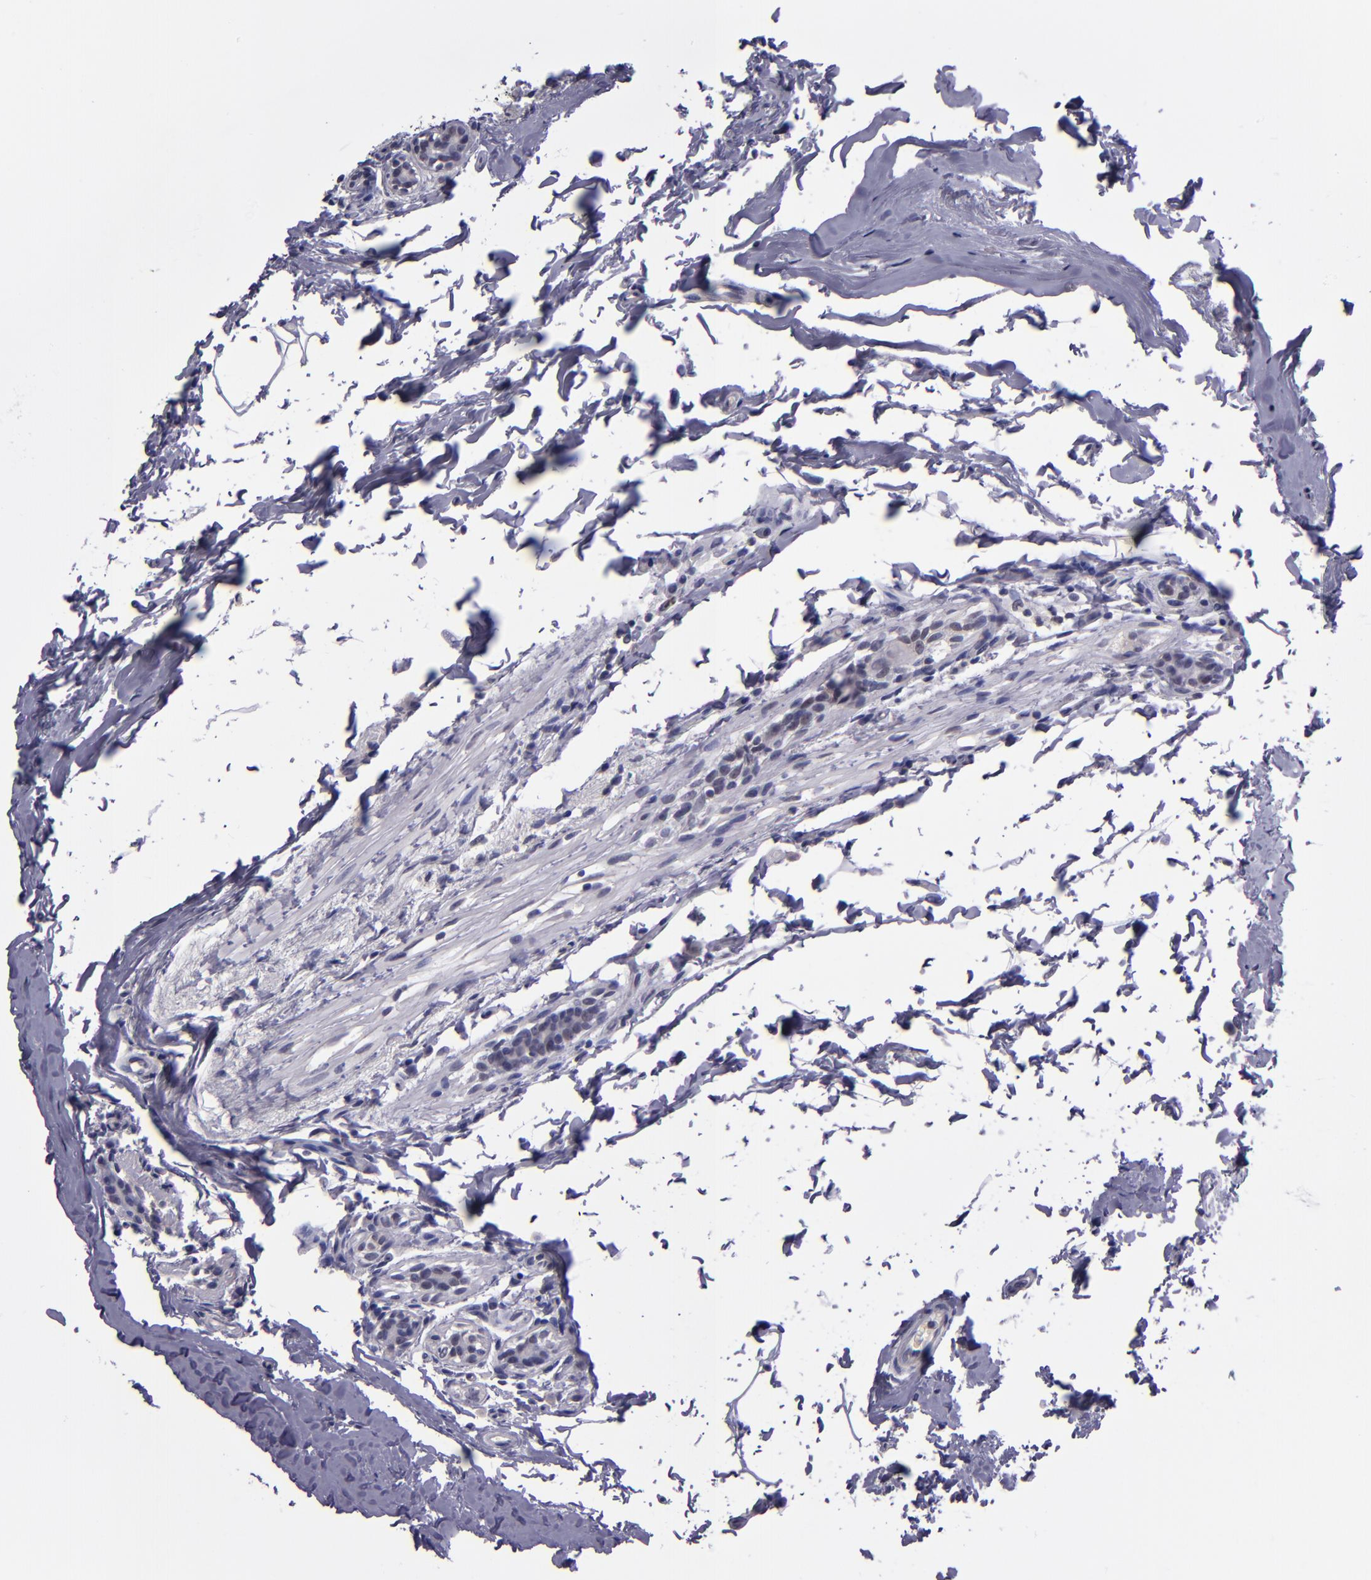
{"staining": {"intensity": "weak", "quantity": "<25%", "location": "nuclear"}, "tissue": "breast cancer", "cell_type": "Tumor cells", "image_type": "cancer", "snomed": [{"axis": "morphology", "description": "Lobular carcinoma"}, {"axis": "topography", "description": "Breast"}], "caption": "A histopathology image of breast cancer (lobular carcinoma) stained for a protein exhibits no brown staining in tumor cells. The staining is performed using DAB brown chromogen with nuclei counter-stained in using hematoxylin.", "gene": "CEBPE", "patient": {"sex": "female", "age": 55}}